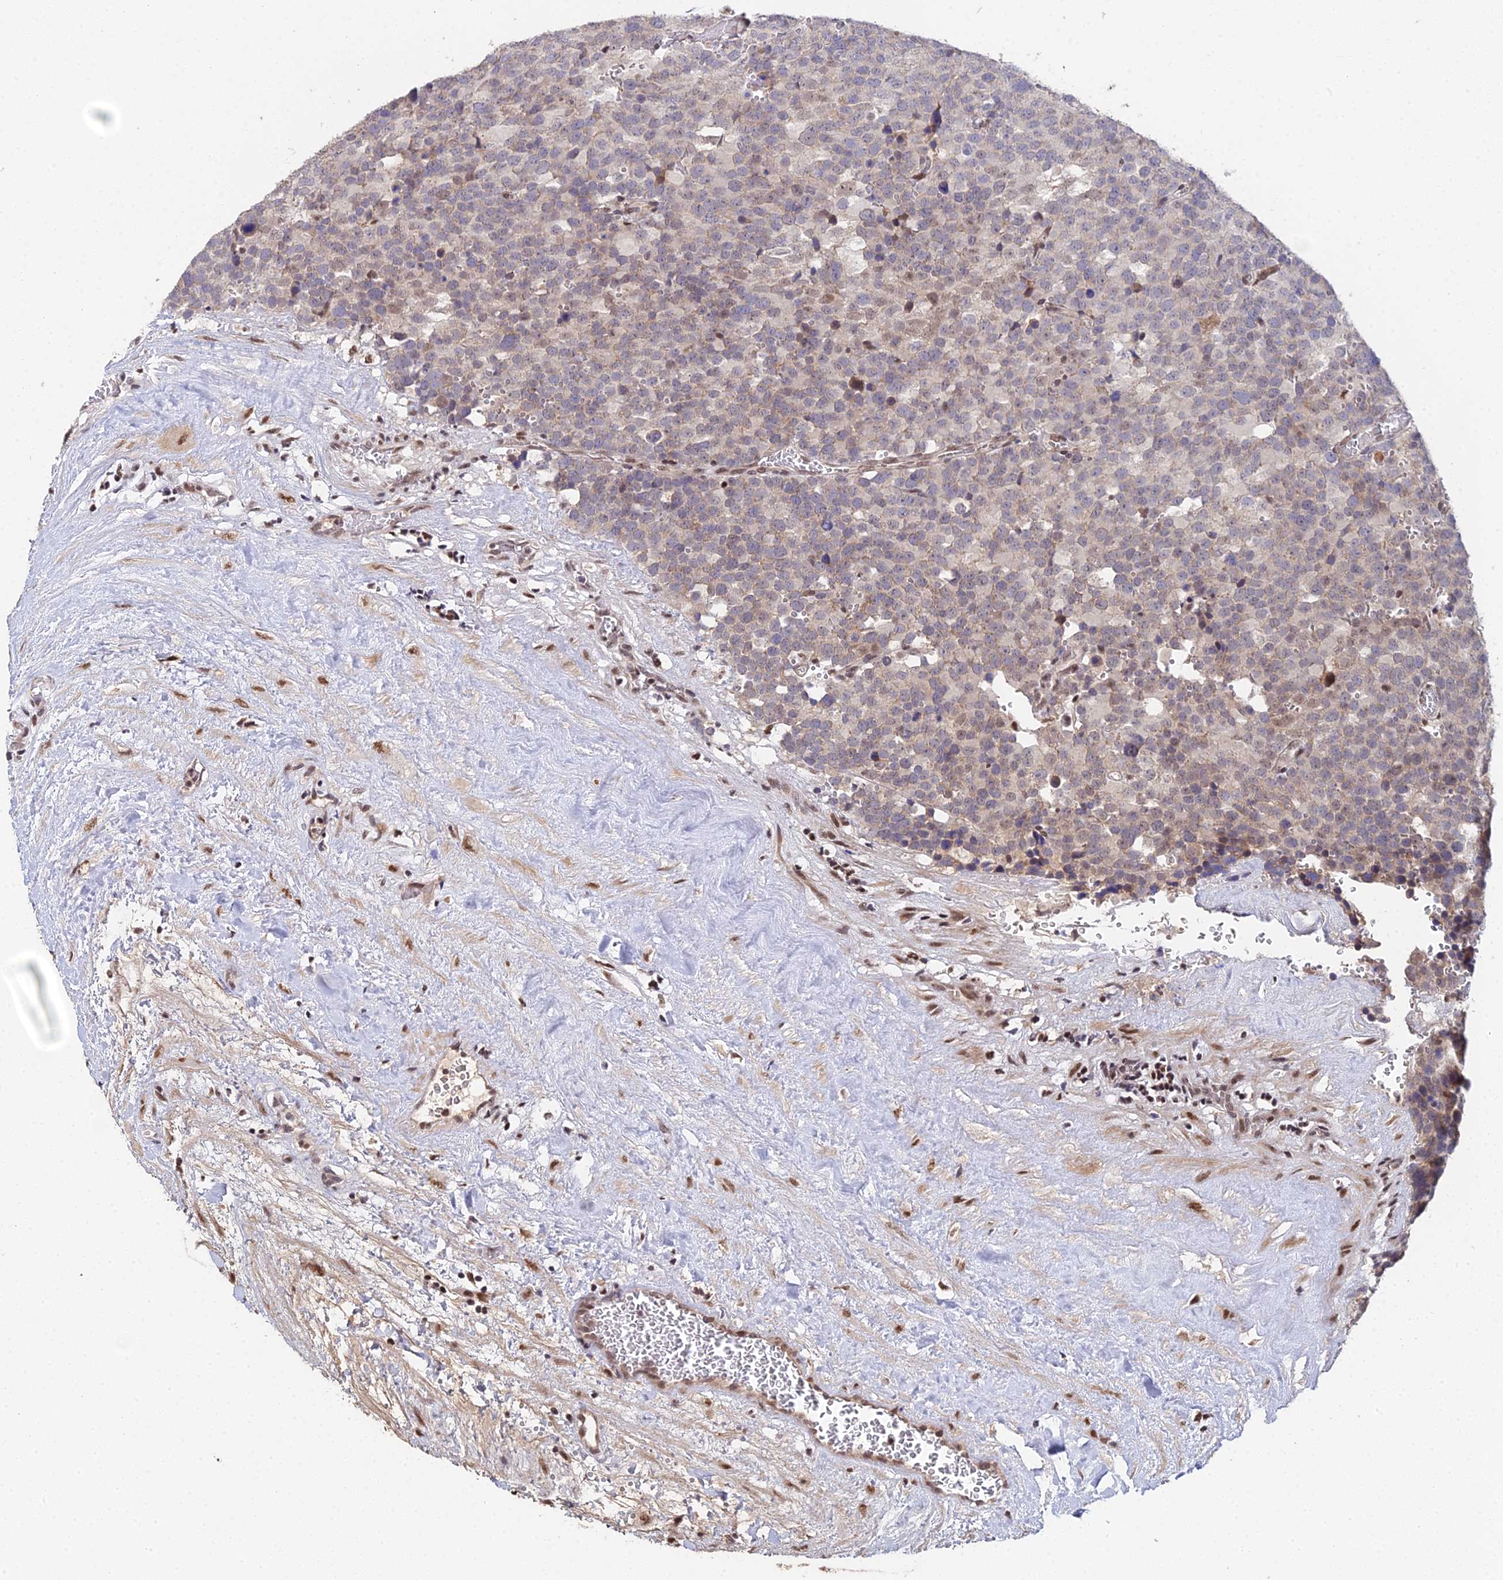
{"staining": {"intensity": "weak", "quantity": "<25%", "location": "cytoplasmic/membranous"}, "tissue": "testis cancer", "cell_type": "Tumor cells", "image_type": "cancer", "snomed": [{"axis": "morphology", "description": "Seminoma, NOS"}, {"axis": "topography", "description": "Testis"}], "caption": "This is a photomicrograph of immunohistochemistry (IHC) staining of seminoma (testis), which shows no staining in tumor cells. Nuclei are stained in blue.", "gene": "ERCC5", "patient": {"sex": "male", "age": 71}}